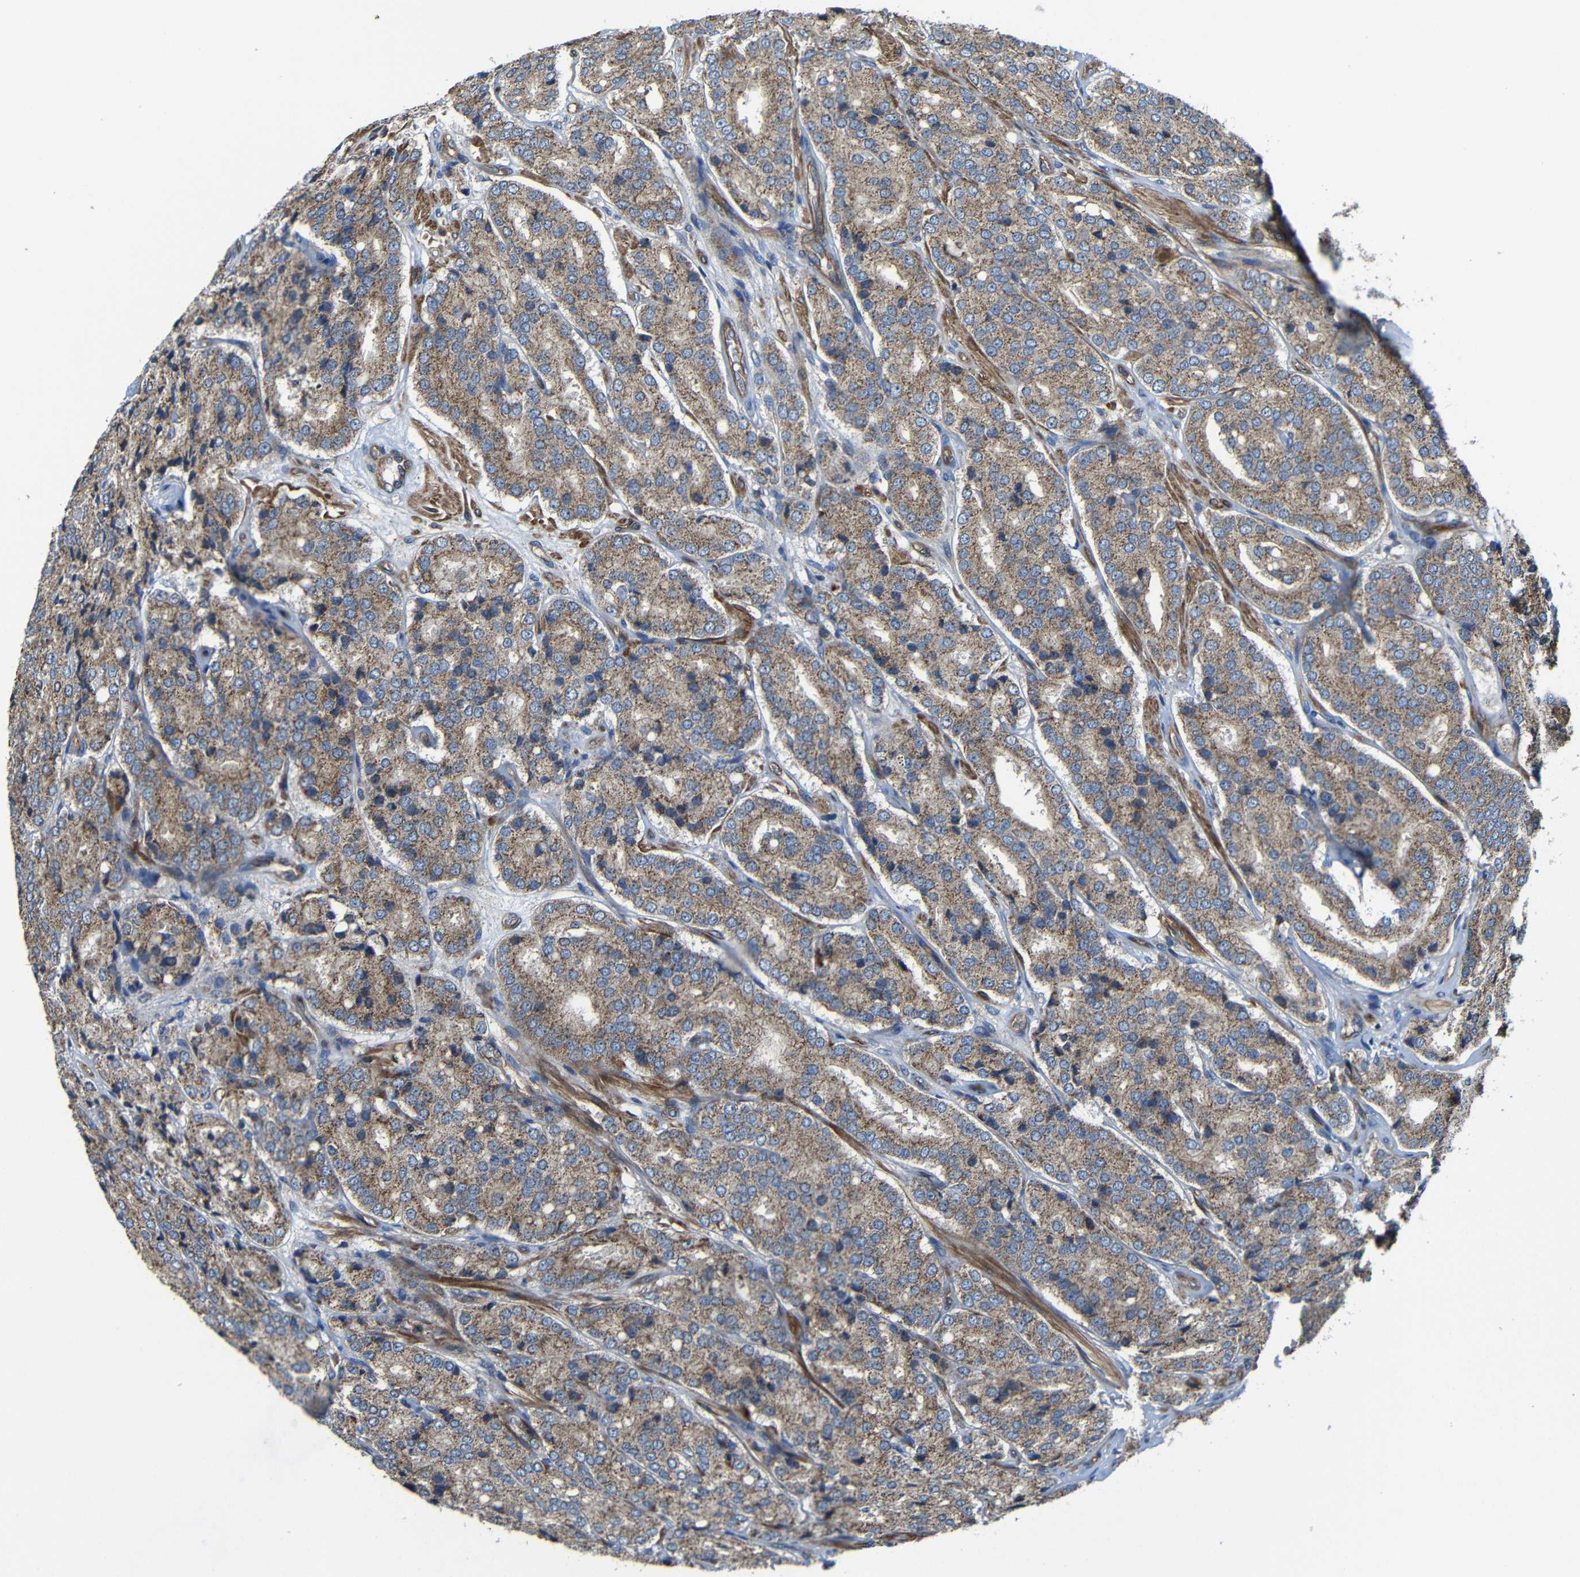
{"staining": {"intensity": "moderate", "quantity": ">75%", "location": "cytoplasmic/membranous"}, "tissue": "prostate cancer", "cell_type": "Tumor cells", "image_type": "cancer", "snomed": [{"axis": "morphology", "description": "Adenocarcinoma, High grade"}, {"axis": "topography", "description": "Prostate"}], "caption": "Prostate cancer stained for a protein shows moderate cytoplasmic/membranous positivity in tumor cells.", "gene": "PTCH1", "patient": {"sex": "male", "age": 65}}